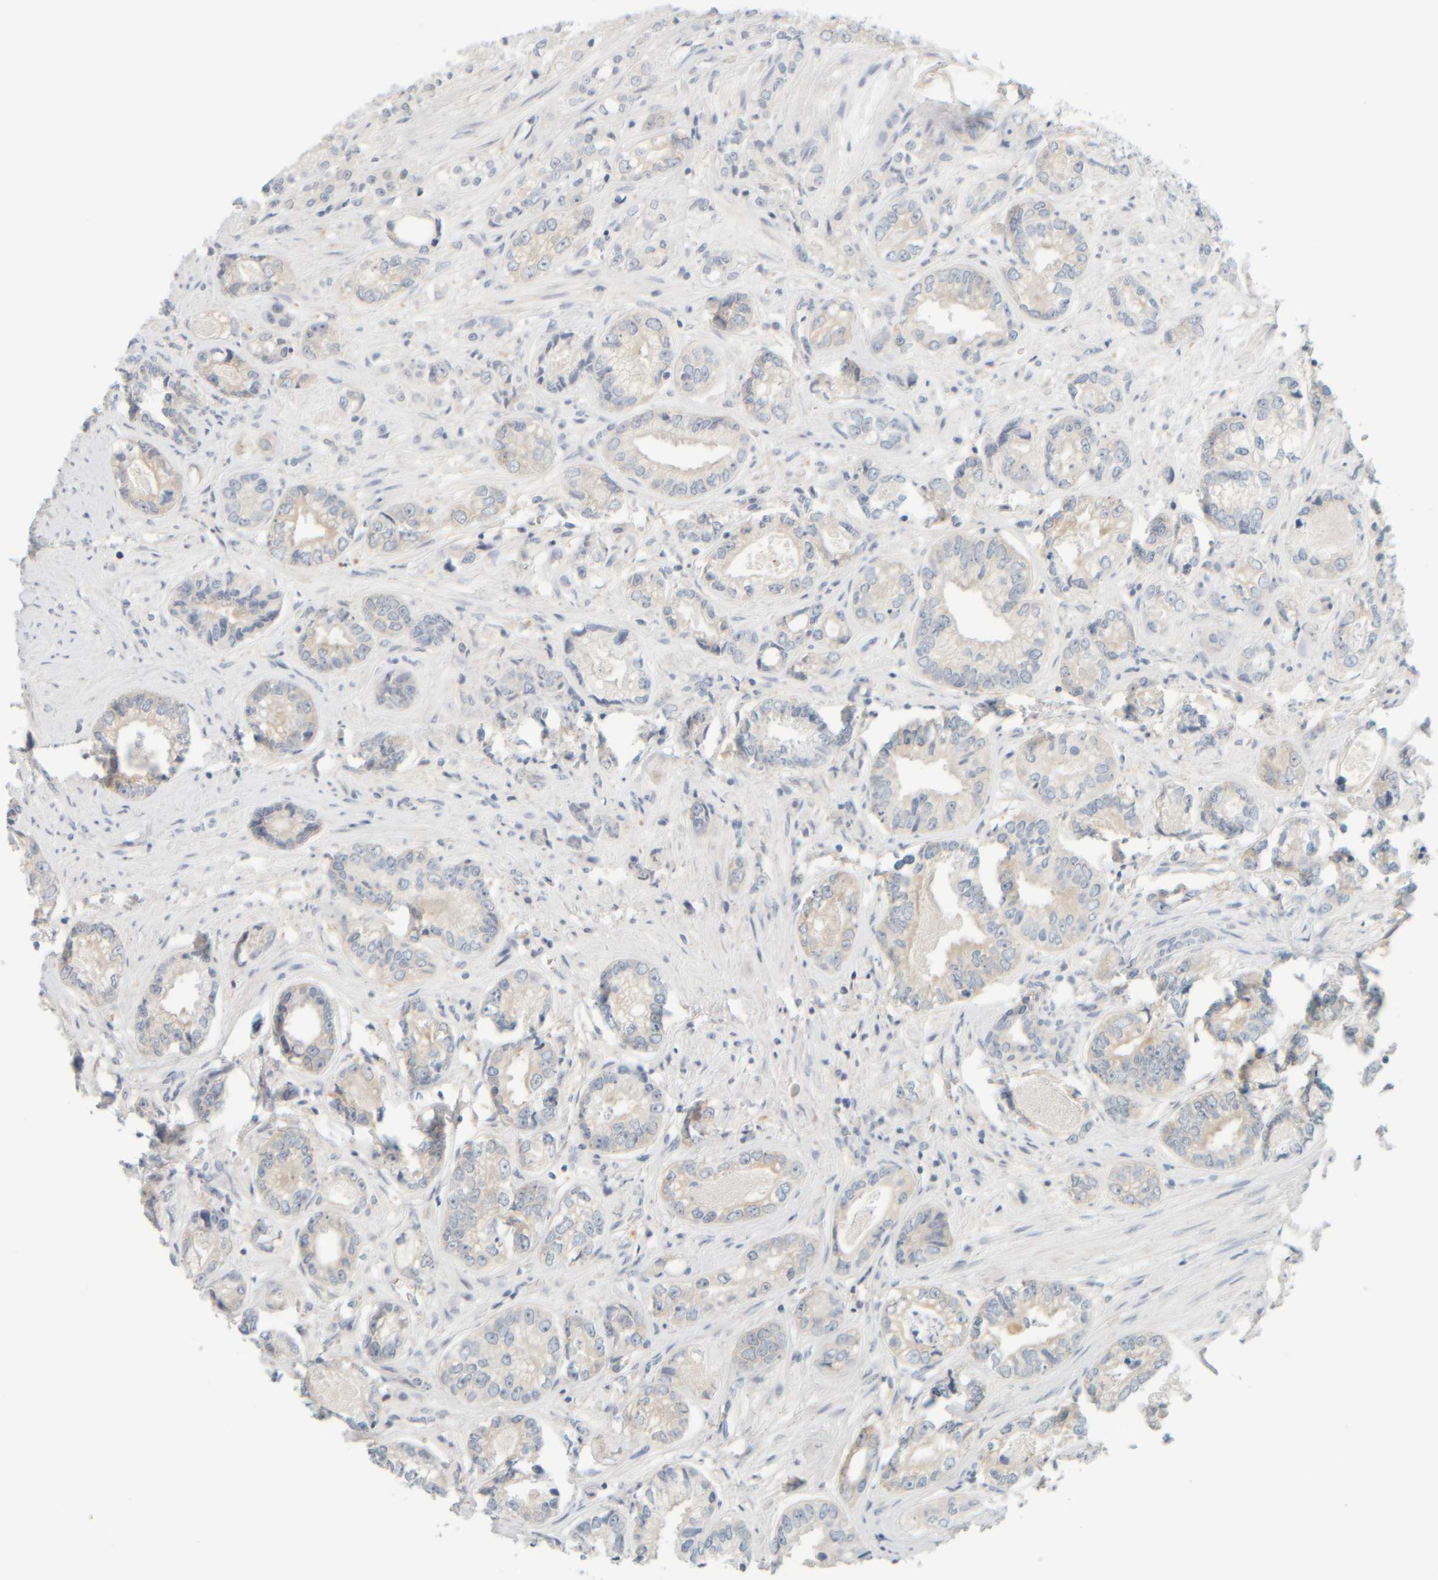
{"staining": {"intensity": "negative", "quantity": "none", "location": "none"}, "tissue": "prostate cancer", "cell_type": "Tumor cells", "image_type": "cancer", "snomed": [{"axis": "morphology", "description": "Adenocarcinoma, High grade"}, {"axis": "topography", "description": "Prostate"}], "caption": "Immunohistochemistry (IHC) of human prostate adenocarcinoma (high-grade) exhibits no expression in tumor cells.", "gene": "PTGES3L-AARSD1", "patient": {"sex": "male", "age": 61}}